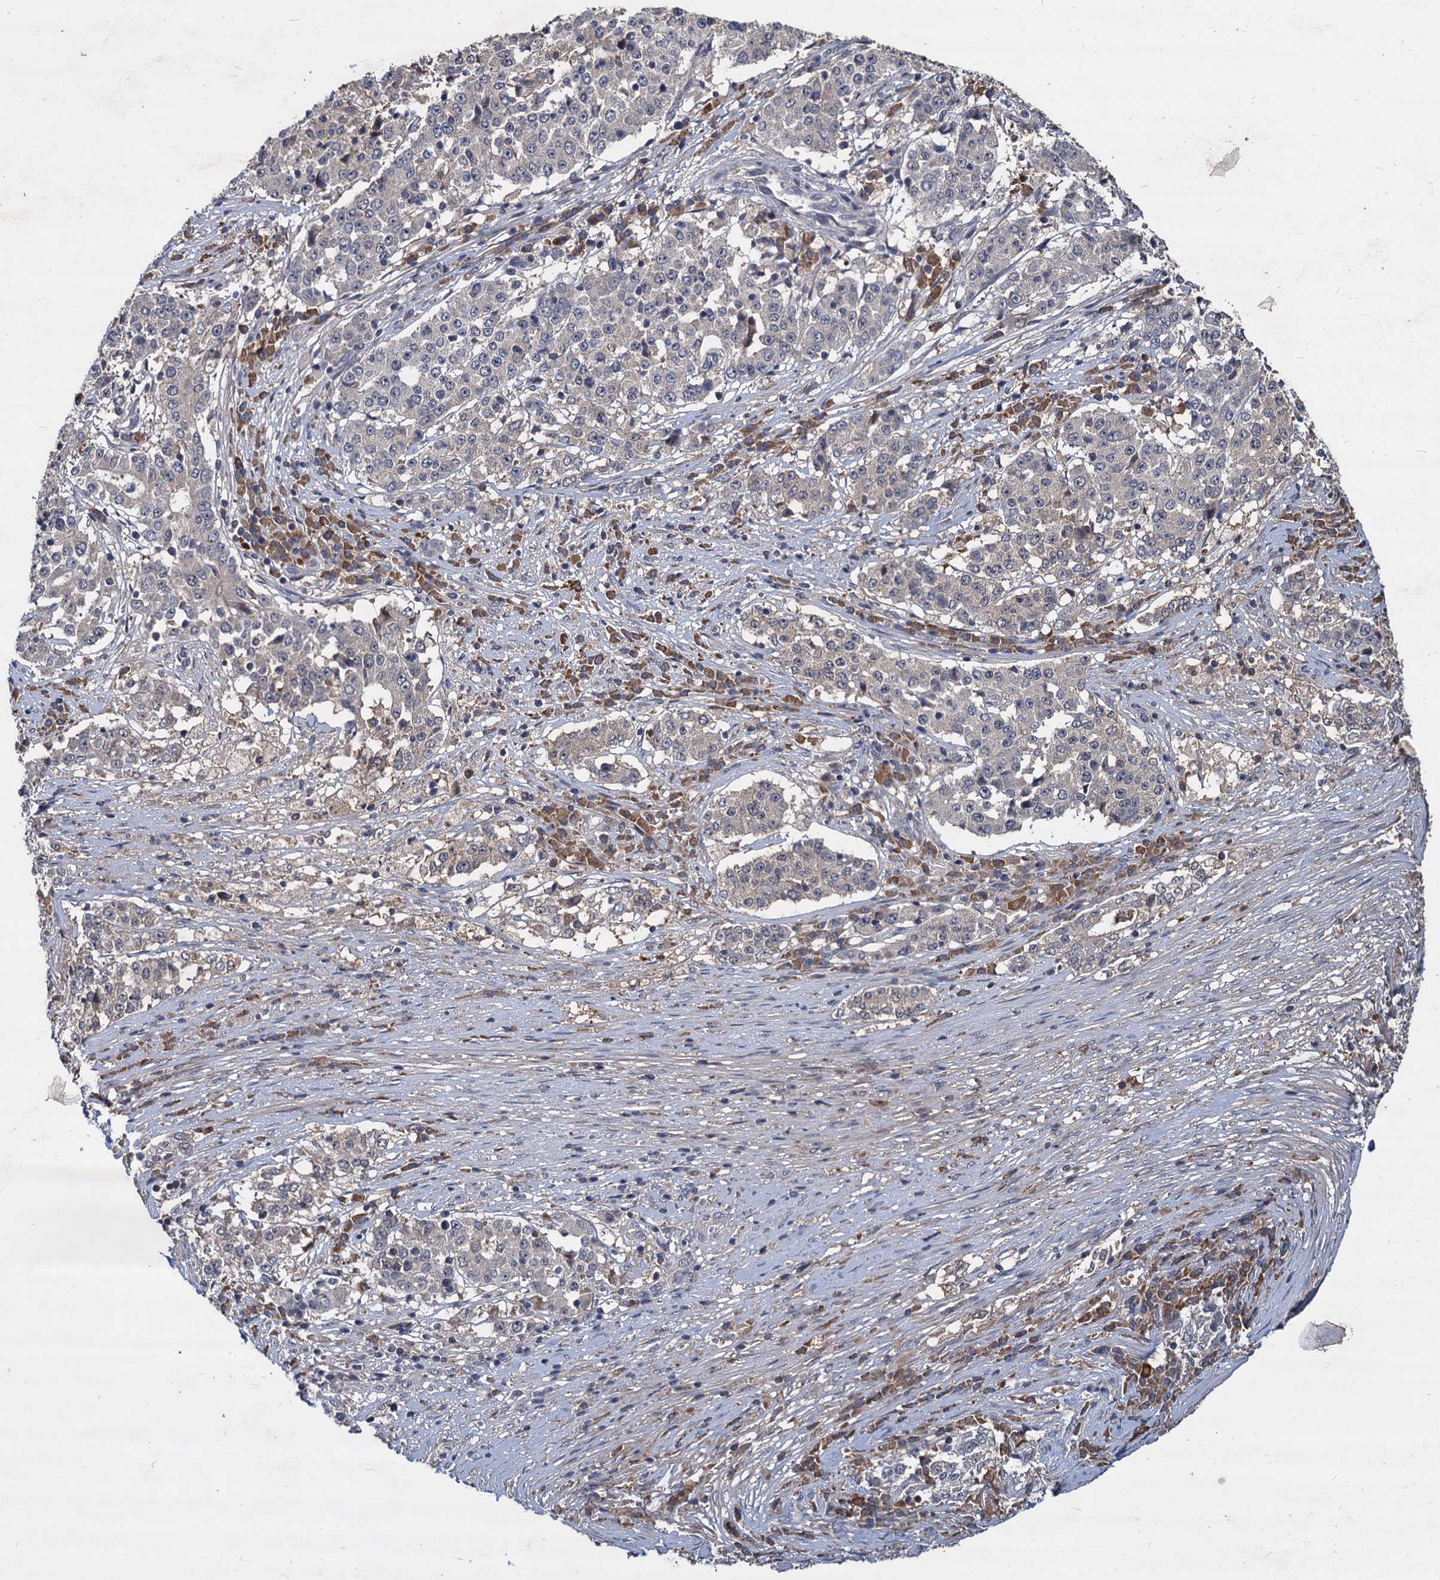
{"staining": {"intensity": "negative", "quantity": "none", "location": "none"}, "tissue": "stomach cancer", "cell_type": "Tumor cells", "image_type": "cancer", "snomed": [{"axis": "morphology", "description": "Adenocarcinoma, NOS"}, {"axis": "topography", "description": "Stomach"}], "caption": "The micrograph demonstrates no significant staining in tumor cells of stomach cancer. (Brightfield microscopy of DAB IHC at high magnification).", "gene": "CCDC184", "patient": {"sex": "male", "age": 59}}